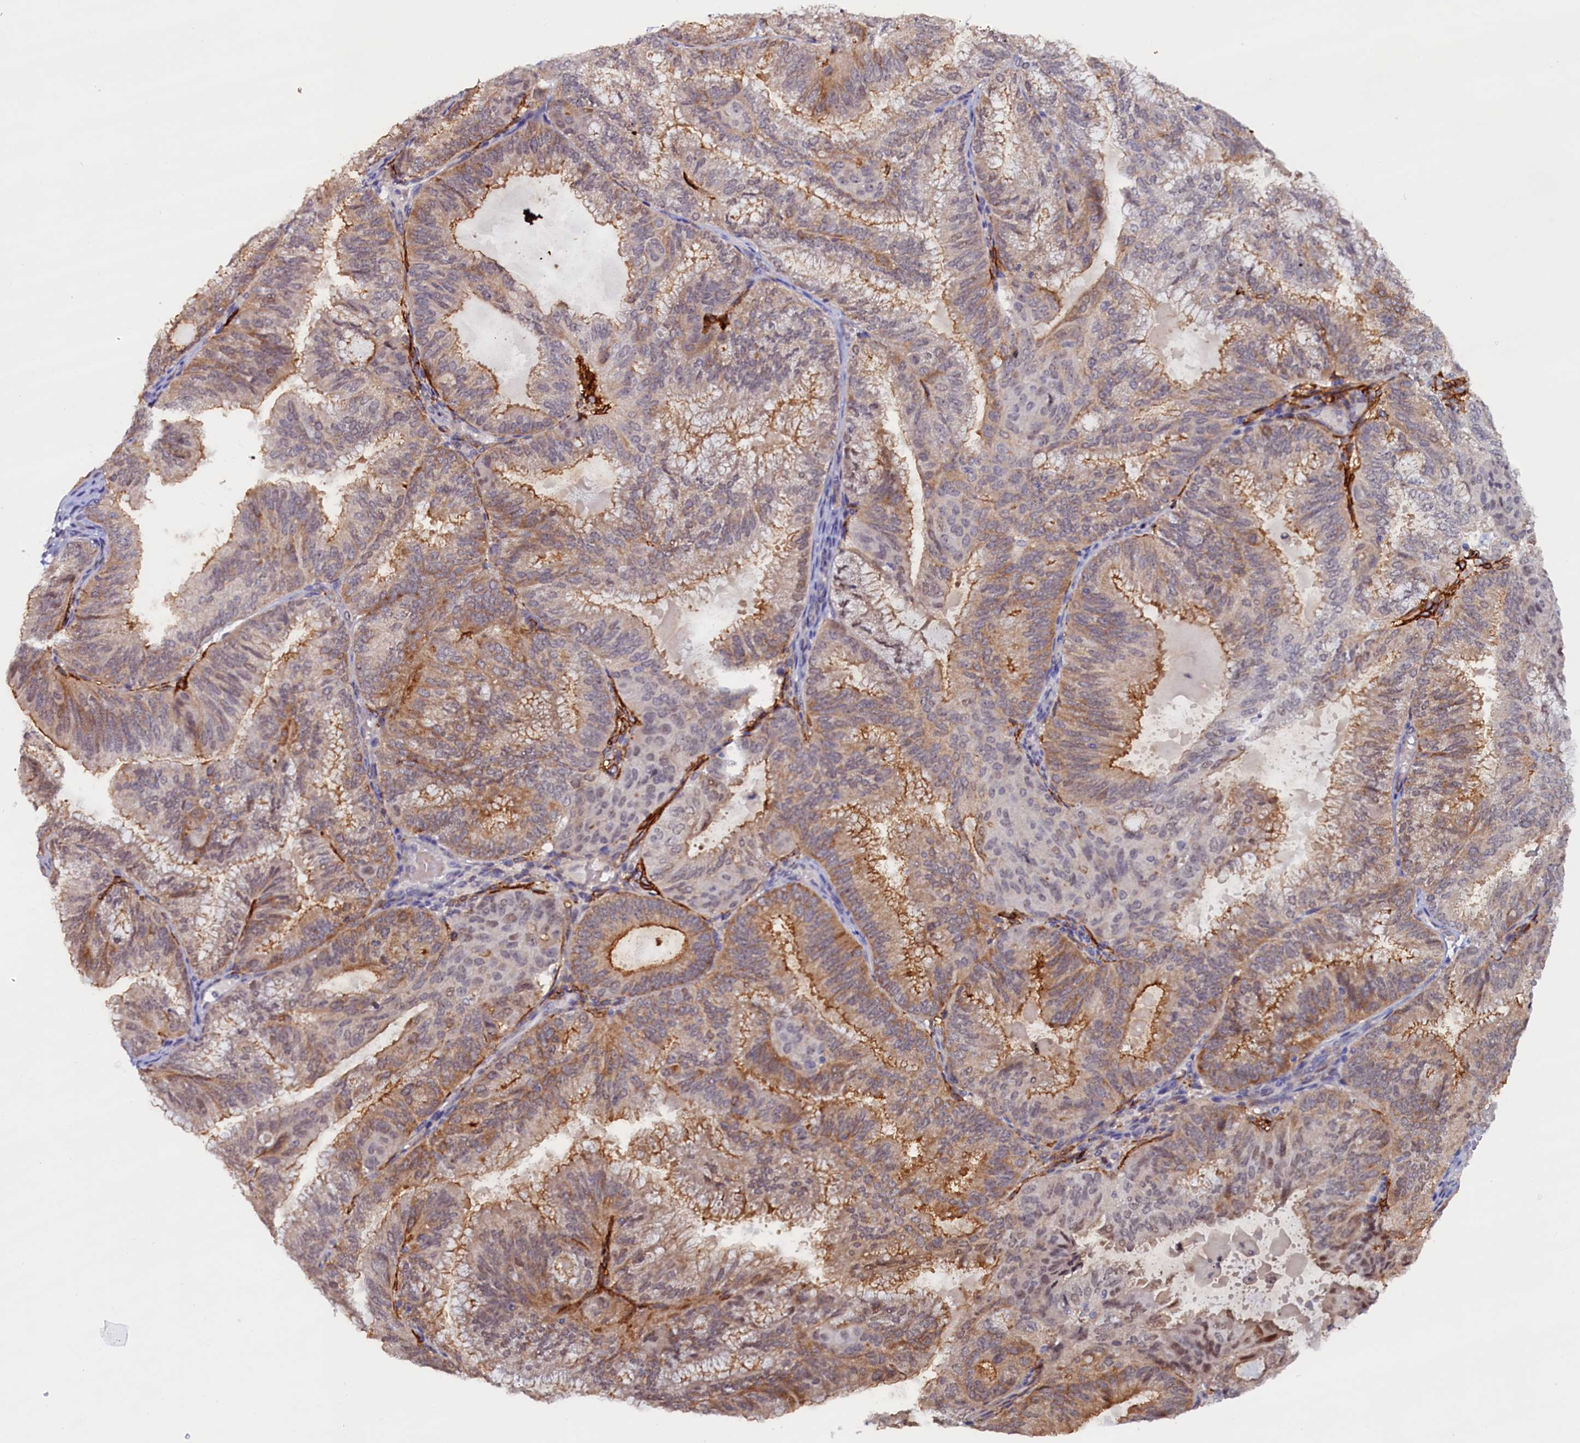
{"staining": {"intensity": "moderate", "quantity": ">75%", "location": "cytoplasmic/membranous"}, "tissue": "endometrial cancer", "cell_type": "Tumor cells", "image_type": "cancer", "snomed": [{"axis": "morphology", "description": "Adenocarcinoma, NOS"}, {"axis": "topography", "description": "Endometrium"}], "caption": "Human endometrial cancer stained with a brown dye exhibits moderate cytoplasmic/membranous positive staining in approximately >75% of tumor cells.", "gene": "PACSIN3", "patient": {"sex": "female", "age": 49}}